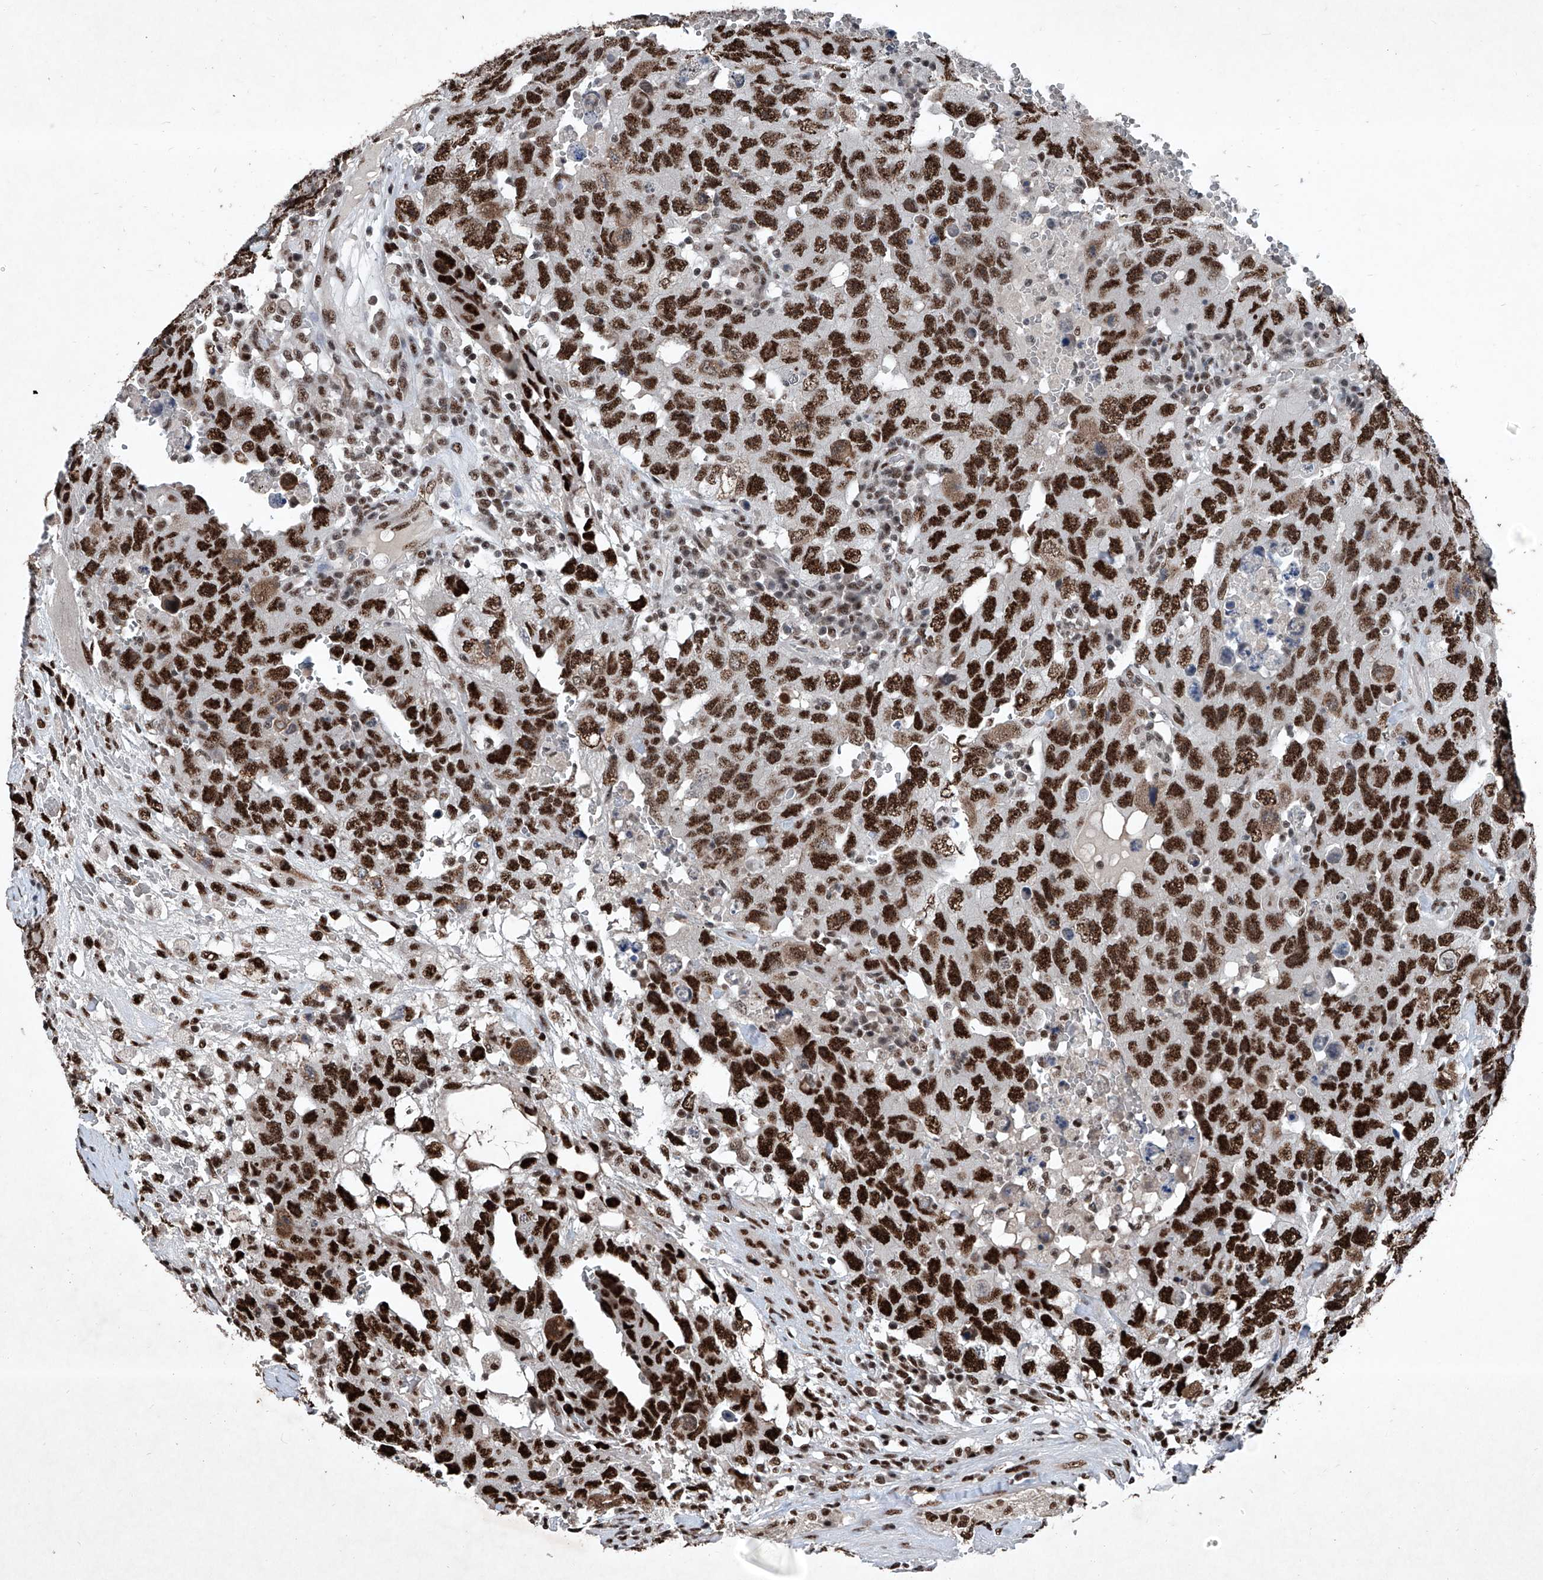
{"staining": {"intensity": "strong", "quantity": ">75%", "location": "nuclear"}, "tissue": "testis cancer", "cell_type": "Tumor cells", "image_type": "cancer", "snomed": [{"axis": "morphology", "description": "Carcinoma, Embryonal, NOS"}, {"axis": "topography", "description": "Testis"}], "caption": "IHC of embryonal carcinoma (testis) reveals high levels of strong nuclear positivity in approximately >75% of tumor cells.", "gene": "DDX39B", "patient": {"sex": "male", "age": 26}}